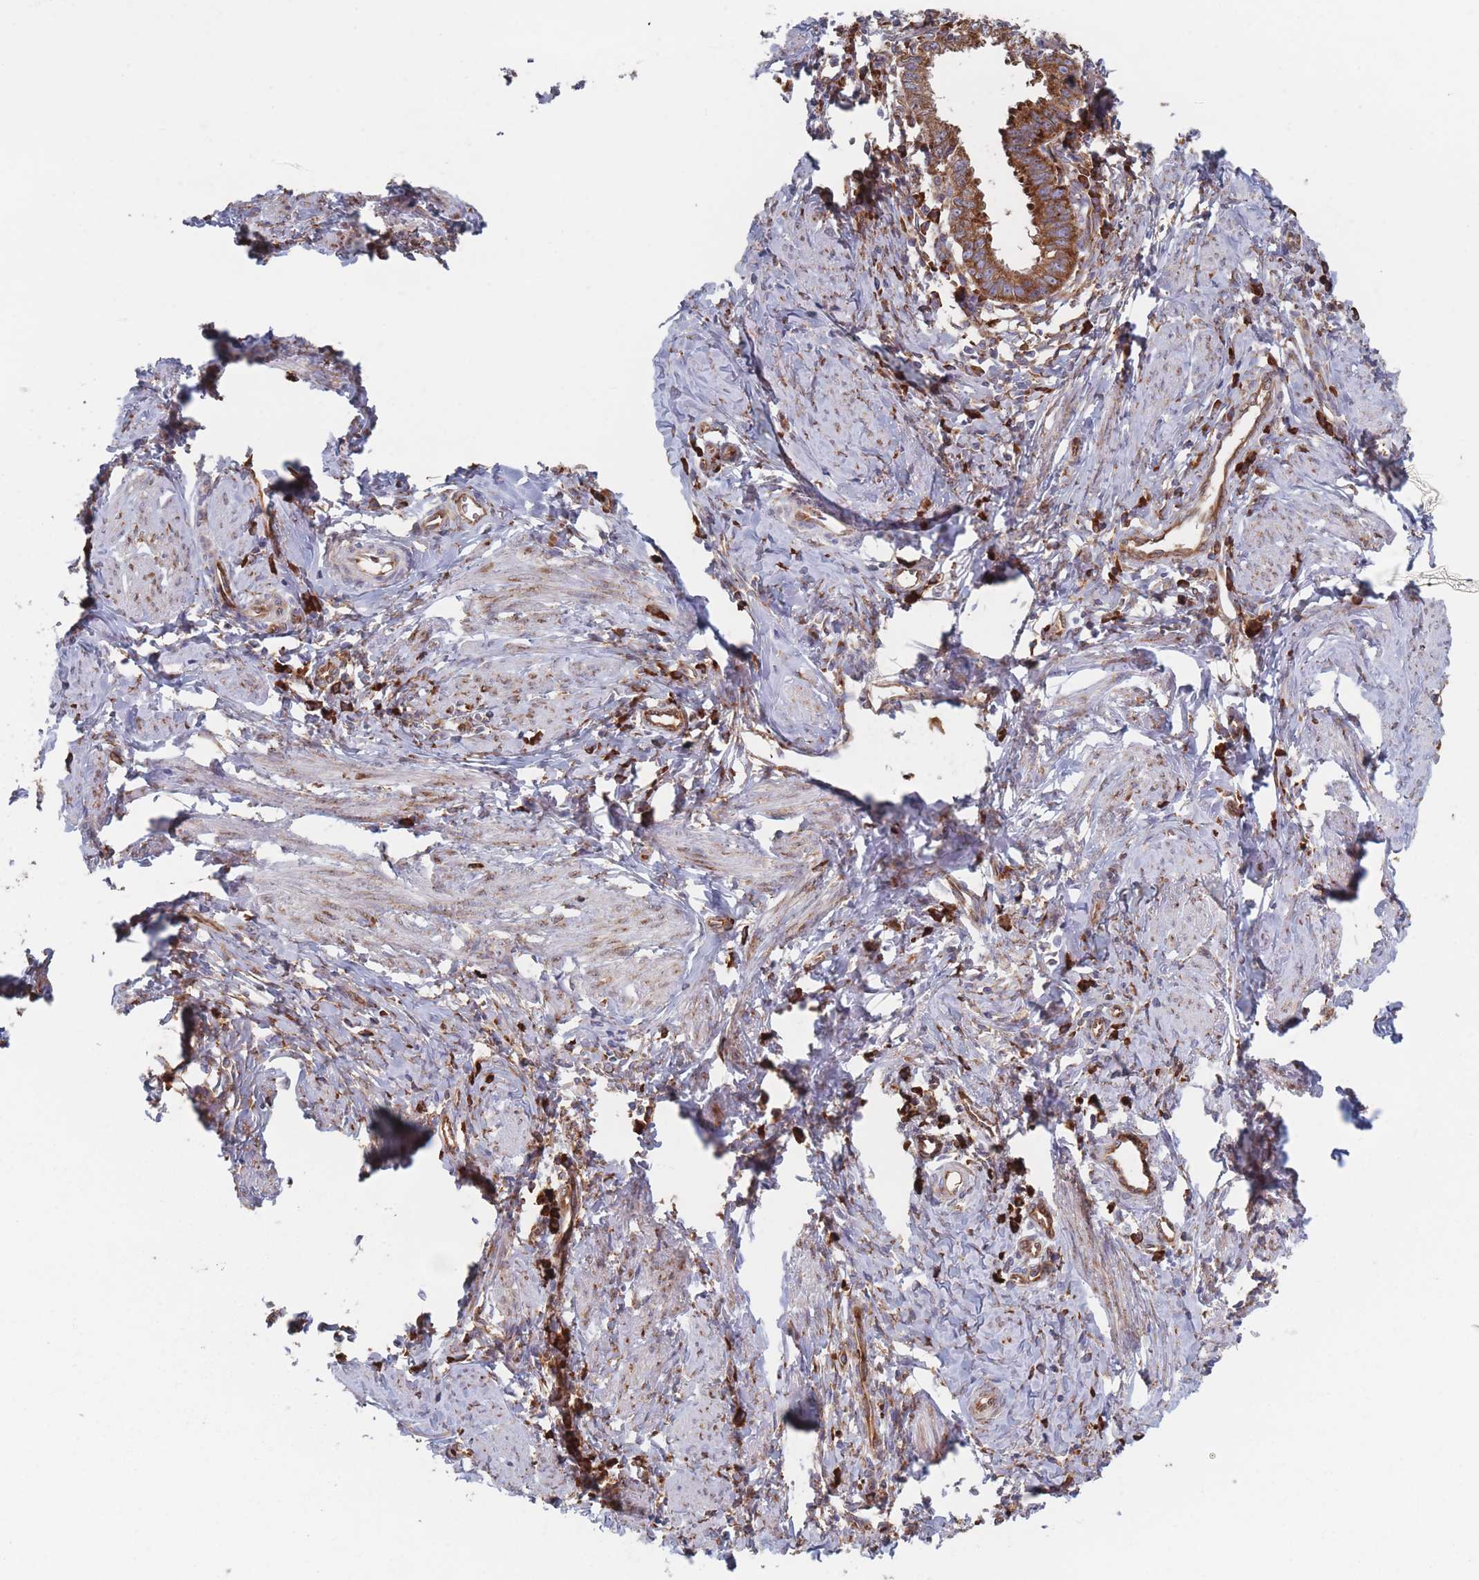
{"staining": {"intensity": "strong", "quantity": ">75%", "location": "cytoplasmic/membranous"}, "tissue": "cervical cancer", "cell_type": "Tumor cells", "image_type": "cancer", "snomed": [{"axis": "morphology", "description": "Adenocarcinoma, NOS"}, {"axis": "topography", "description": "Cervix"}], "caption": "There is high levels of strong cytoplasmic/membranous expression in tumor cells of adenocarcinoma (cervical), as demonstrated by immunohistochemical staining (brown color).", "gene": "EEF1B2", "patient": {"sex": "female", "age": 36}}